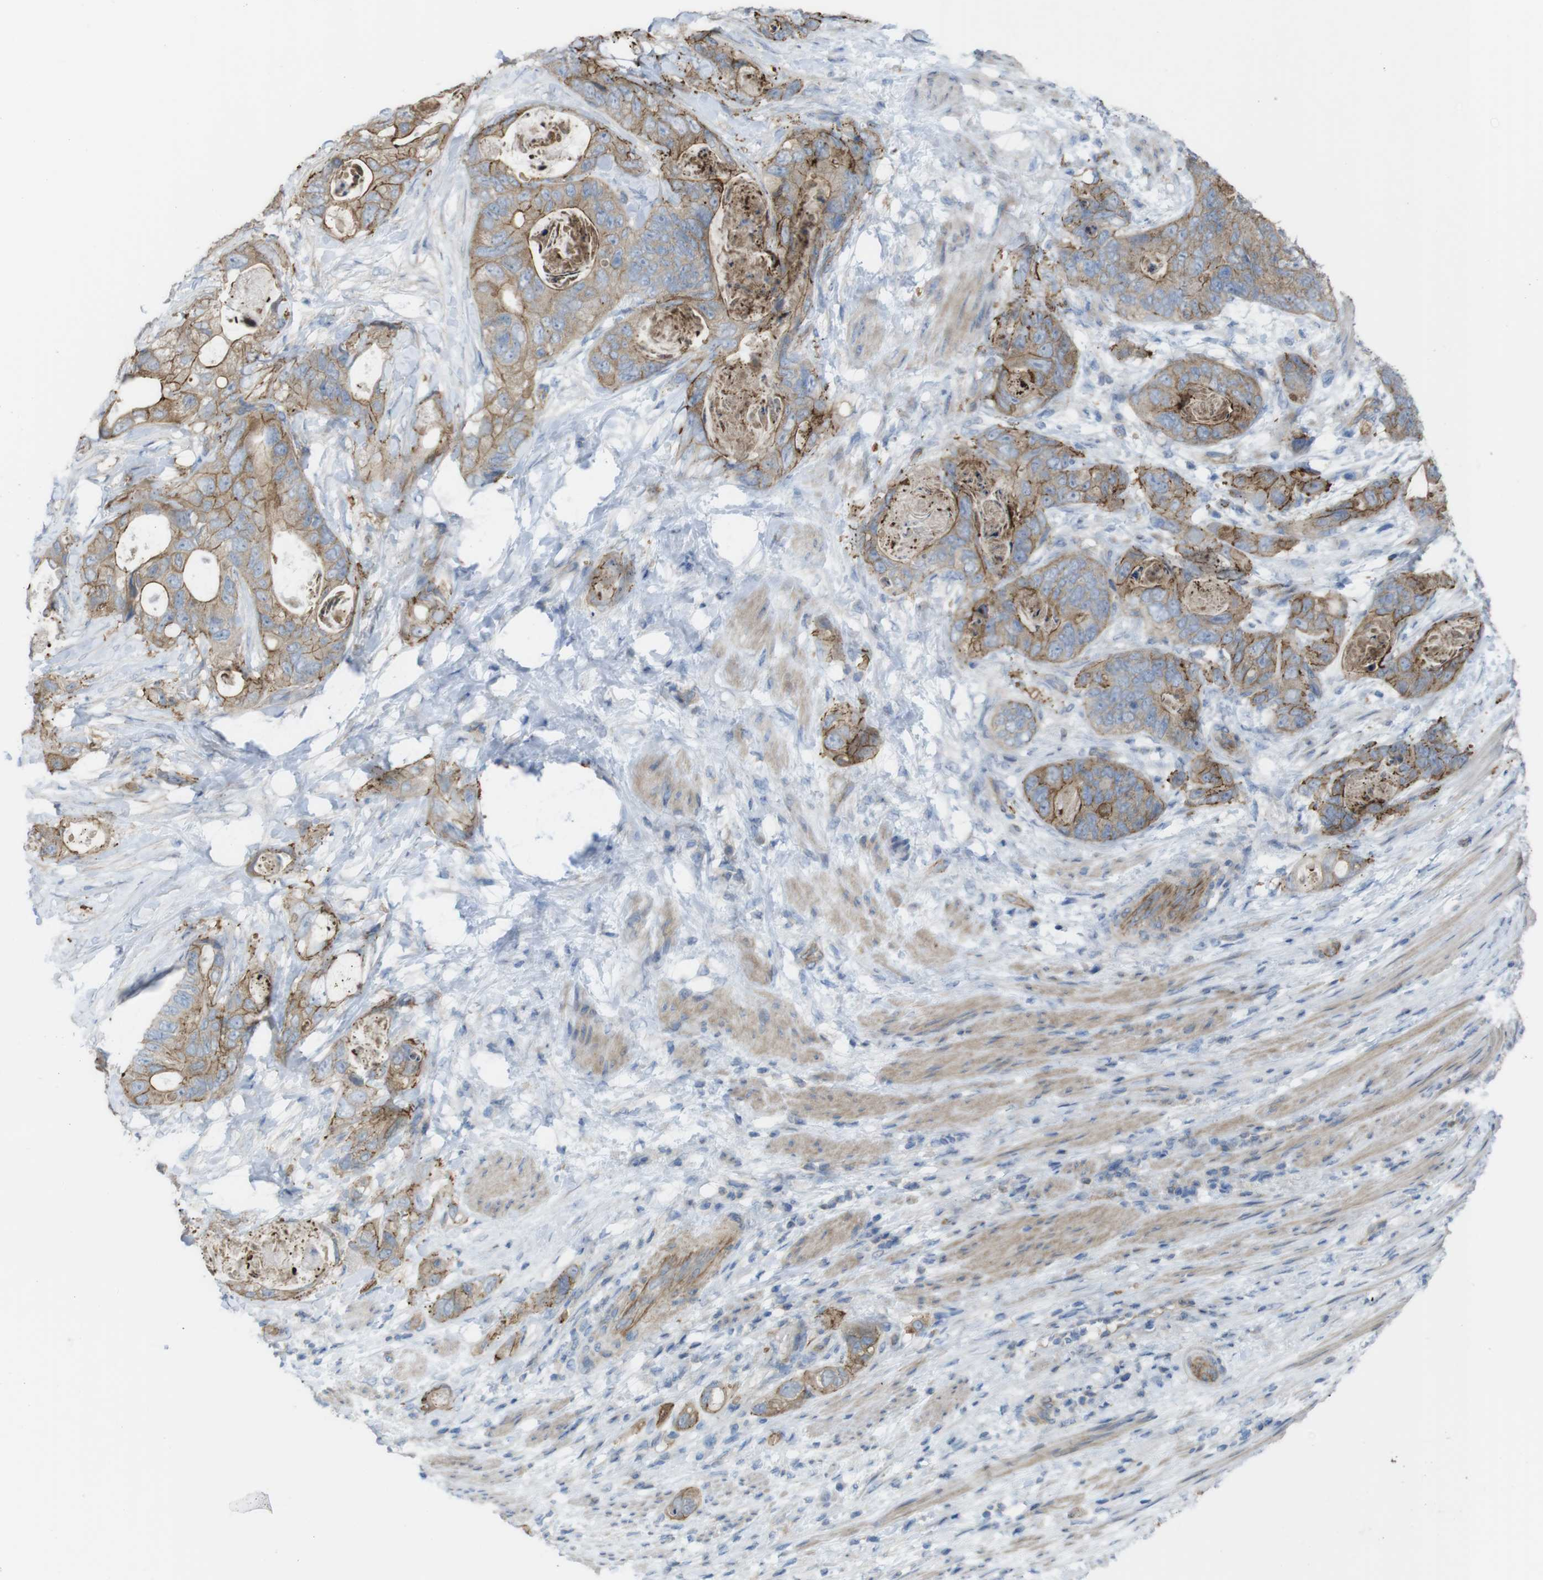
{"staining": {"intensity": "moderate", "quantity": ">75%", "location": "cytoplasmic/membranous"}, "tissue": "stomach cancer", "cell_type": "Tumor cells", "image_type": "cancer", "snomed": [{"axis": "morphology", "description": "Adenocarcinoma, NOS"}, {"axis": "topography", "description": "Stomach"}], "caption": "Moderate cytoplasmic/membranous positivity is present in approximately >75% of tumor cells in adenocarcinoma (stomach). (Stains: DAB (3,3'-diaminobenzidine) in brown, nuclei in blue, Microscopy: brightfield microscopy at high magnification).", "gene": "PREX2", "patient": {"sex": "female", "age": 89}}